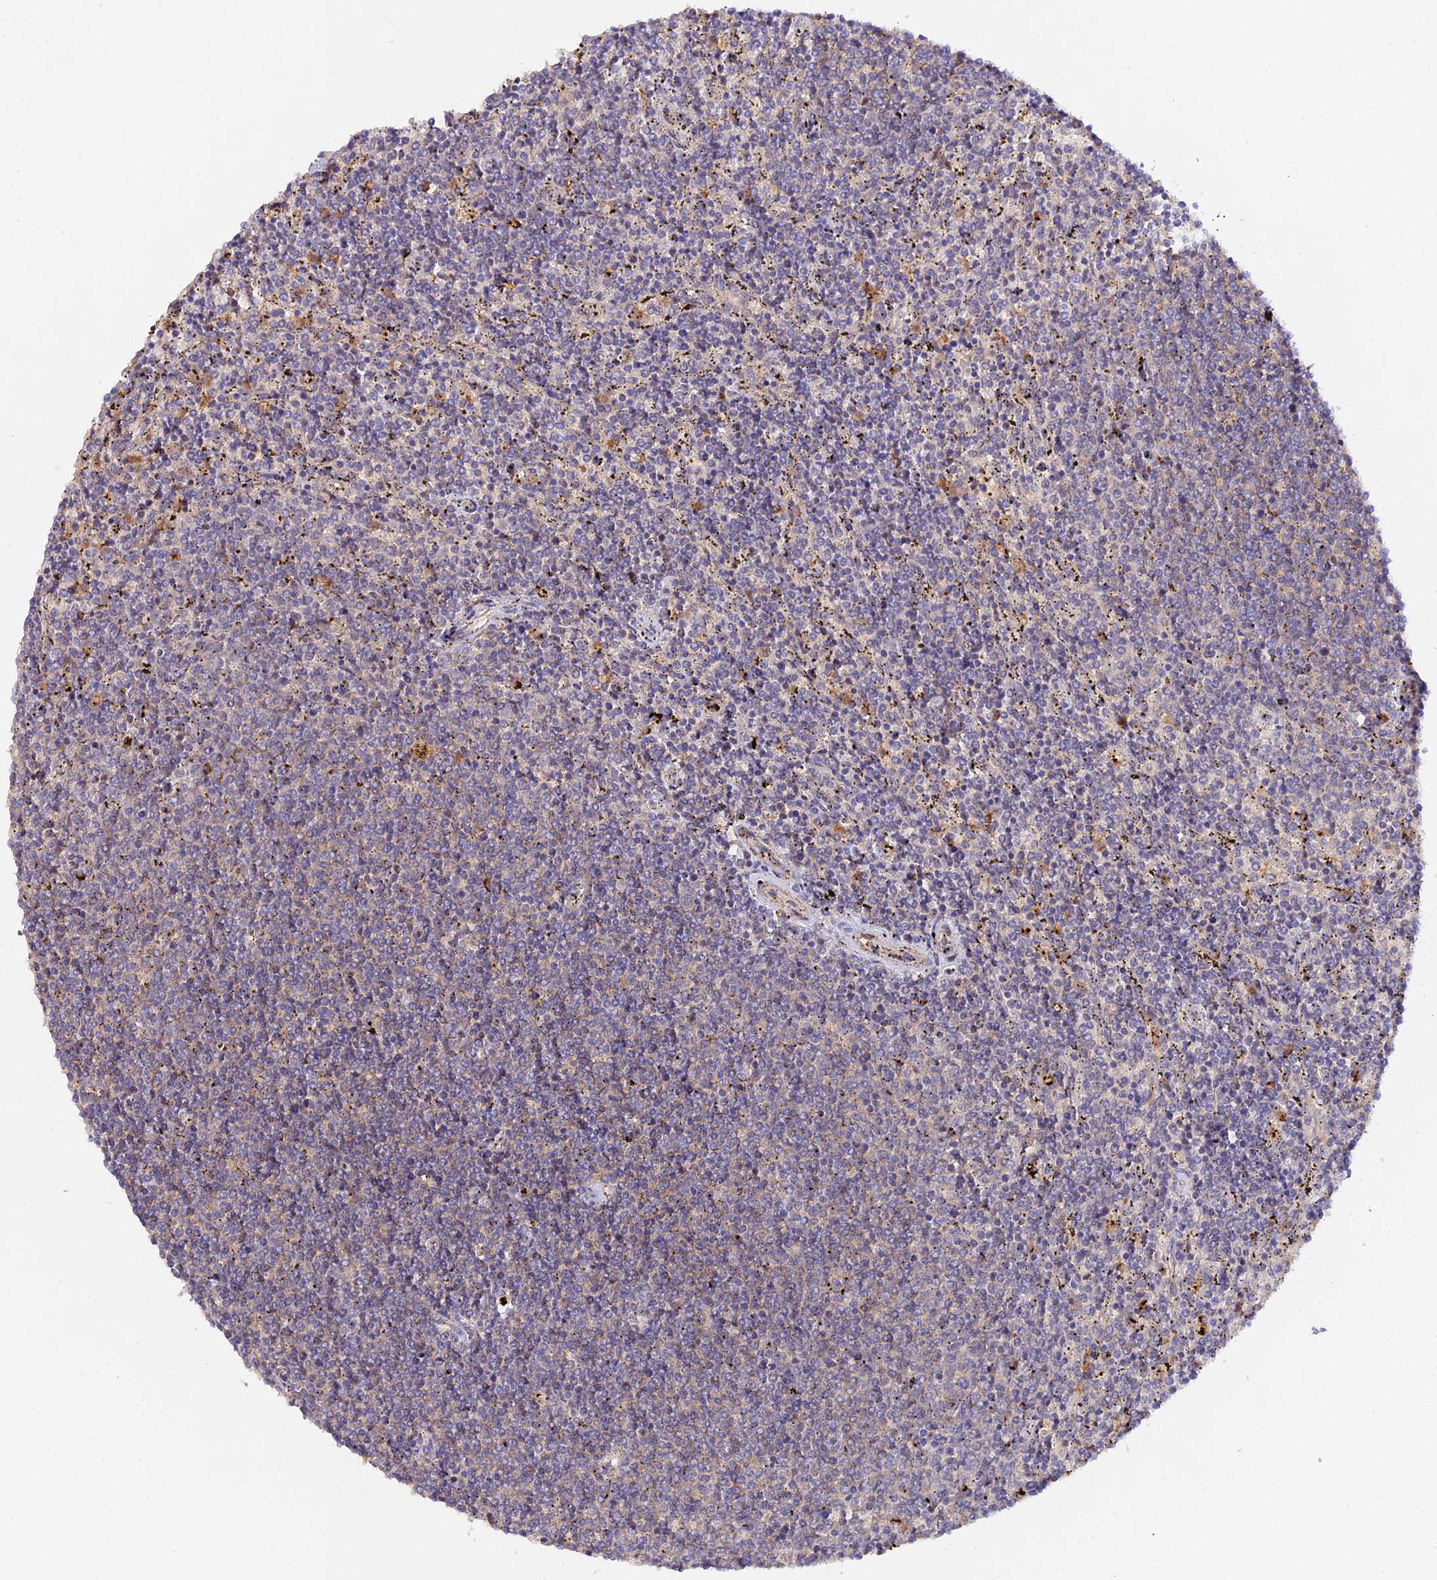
{"staining": {"intensity": "weak", "quantity": "<25%", "location": "cytoplasmic/membranous"}, "tissue": "lymphoma", "cell_type": "Tumor cells", "image_type": "cancer", "snomed": [{"axis": "morphology", "description": "Malignant lymphoma, non-Hodgkin's type, Low grade"}, {"axis": "topography", "description": "Spleen"}], "caption": "There is no significant staining in tumor cells of low-grade malignant lymphoma, non-Hodgkin's type.", "gene": "TRIM26", "patient": {"sex": "female", "age": 50}}